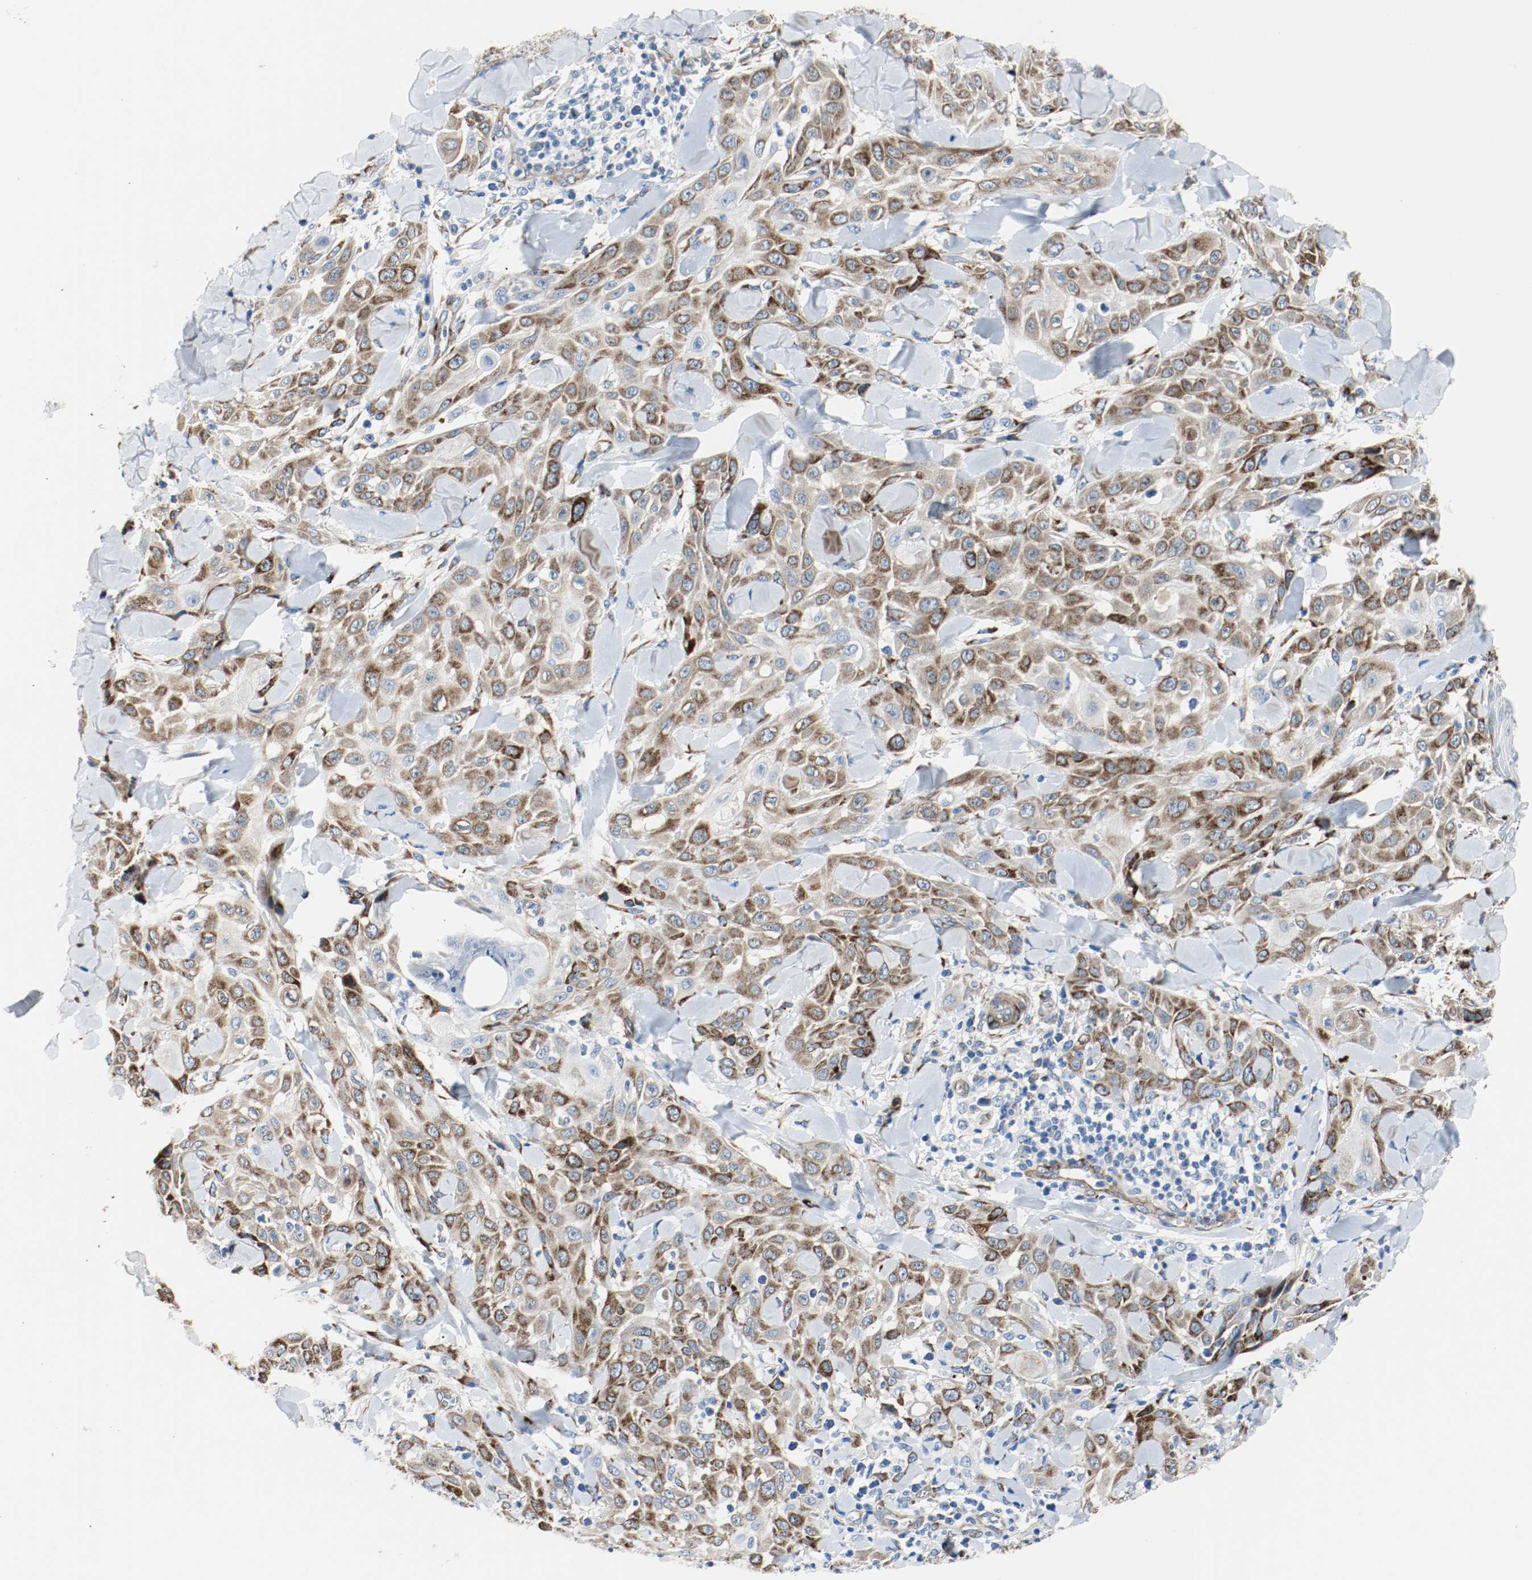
{"staining": {"intensity": "moderate", "quantity": ">75%", "location": "cytoplasmic/membranous"}, "tissue": "skin cancer", "cell_type": "Tumor cells", "image_type": "cancer", "snomed": [{"axis": "morphology", "description": "Squamous cell carcinoma, NOS"}, {"axis": "topography", "description": "Skin"}], "caption": "A histopathology image of skin cancer (squamous cell carcinoma) stained for a protein shows moderate cytoplasmic/membranous brown staining in tumor cells. (DAB (3,3'-diaminobenzidine) IHC, brown staining for protein, blue staining for nuclei).", "gene": "LAMB1", "patient": {"sex": "male", "age": 24}}